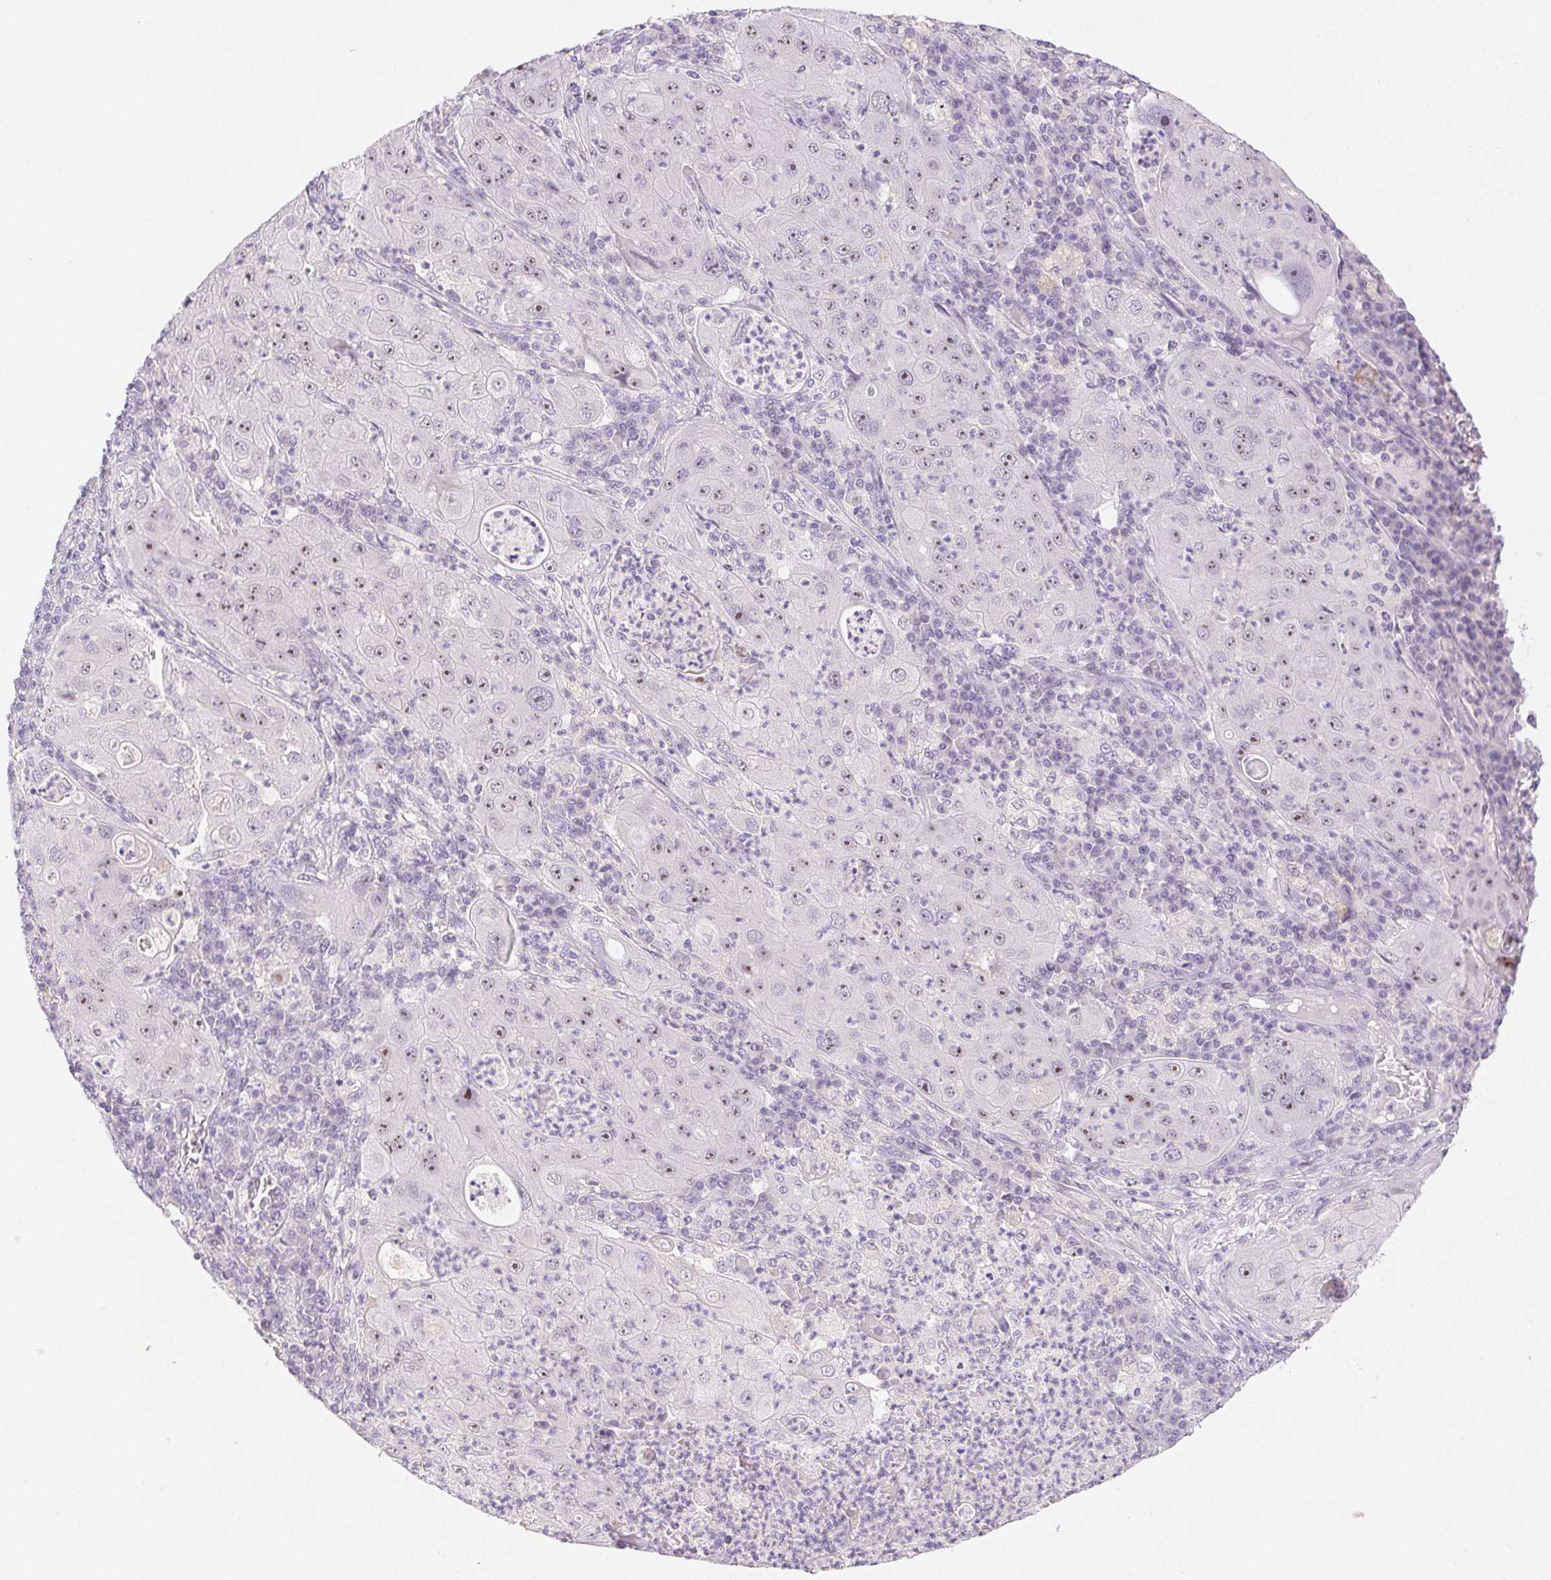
{"staining": {"intensity": "moderate", "quantity": "25%-75%", "location": "nuclear"}, "tissue": "lung cancer", "cell_type": "Tumor cells", "image_type": "cancer", "snomed": [{"axis": "morphology", "description": "Squamous cell carcinoma, NOS"}, {"axis": "topography", "description": "Lung"}], "caption": "About 25%-75% of tumor cells in squamous cell carcinoma (lung) show moderate nuclear protein expression as visualized by brown immunohistochemical staining.", "gene": "ST8SIA3", "patient": {"sex": "female", "age": 59}}